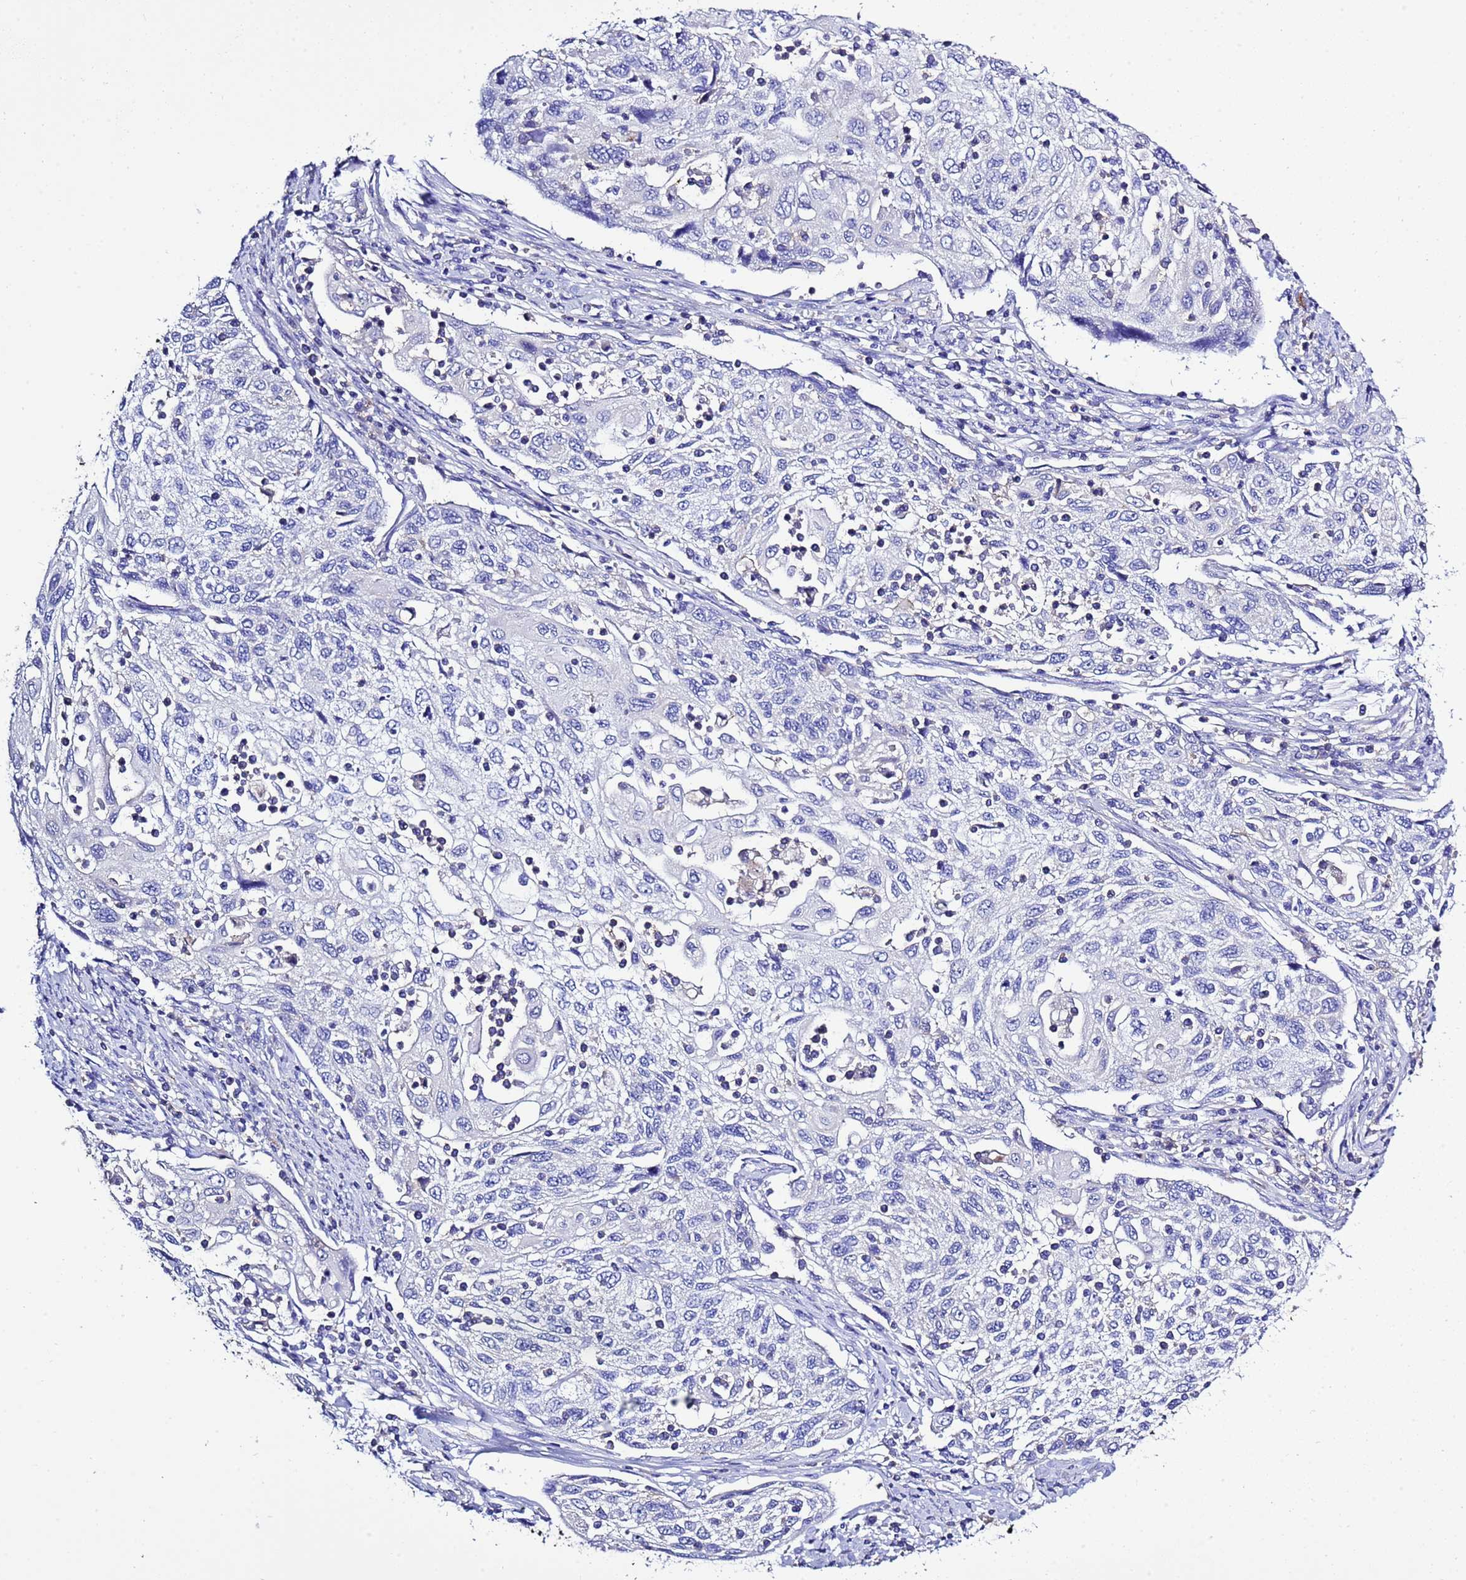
{"staining": {"intensity": "negative", "quantity": "none", "location": "none"}, "tissue": "cervical cancer", "cell_type": "Tumor cells", "image_type": "cancer", "snomed": [{"axis": "morphology", "description": "Squamous cell carcinoma, NOS"}, {"axis": "topography", "description": "Cervix"}], "caption": "Immunohistochemical staining of cervical cancer reveals no significant positivity in tumor cells.", "gene": "KICS2", "patient": {"sex": "female", "age": 70}}